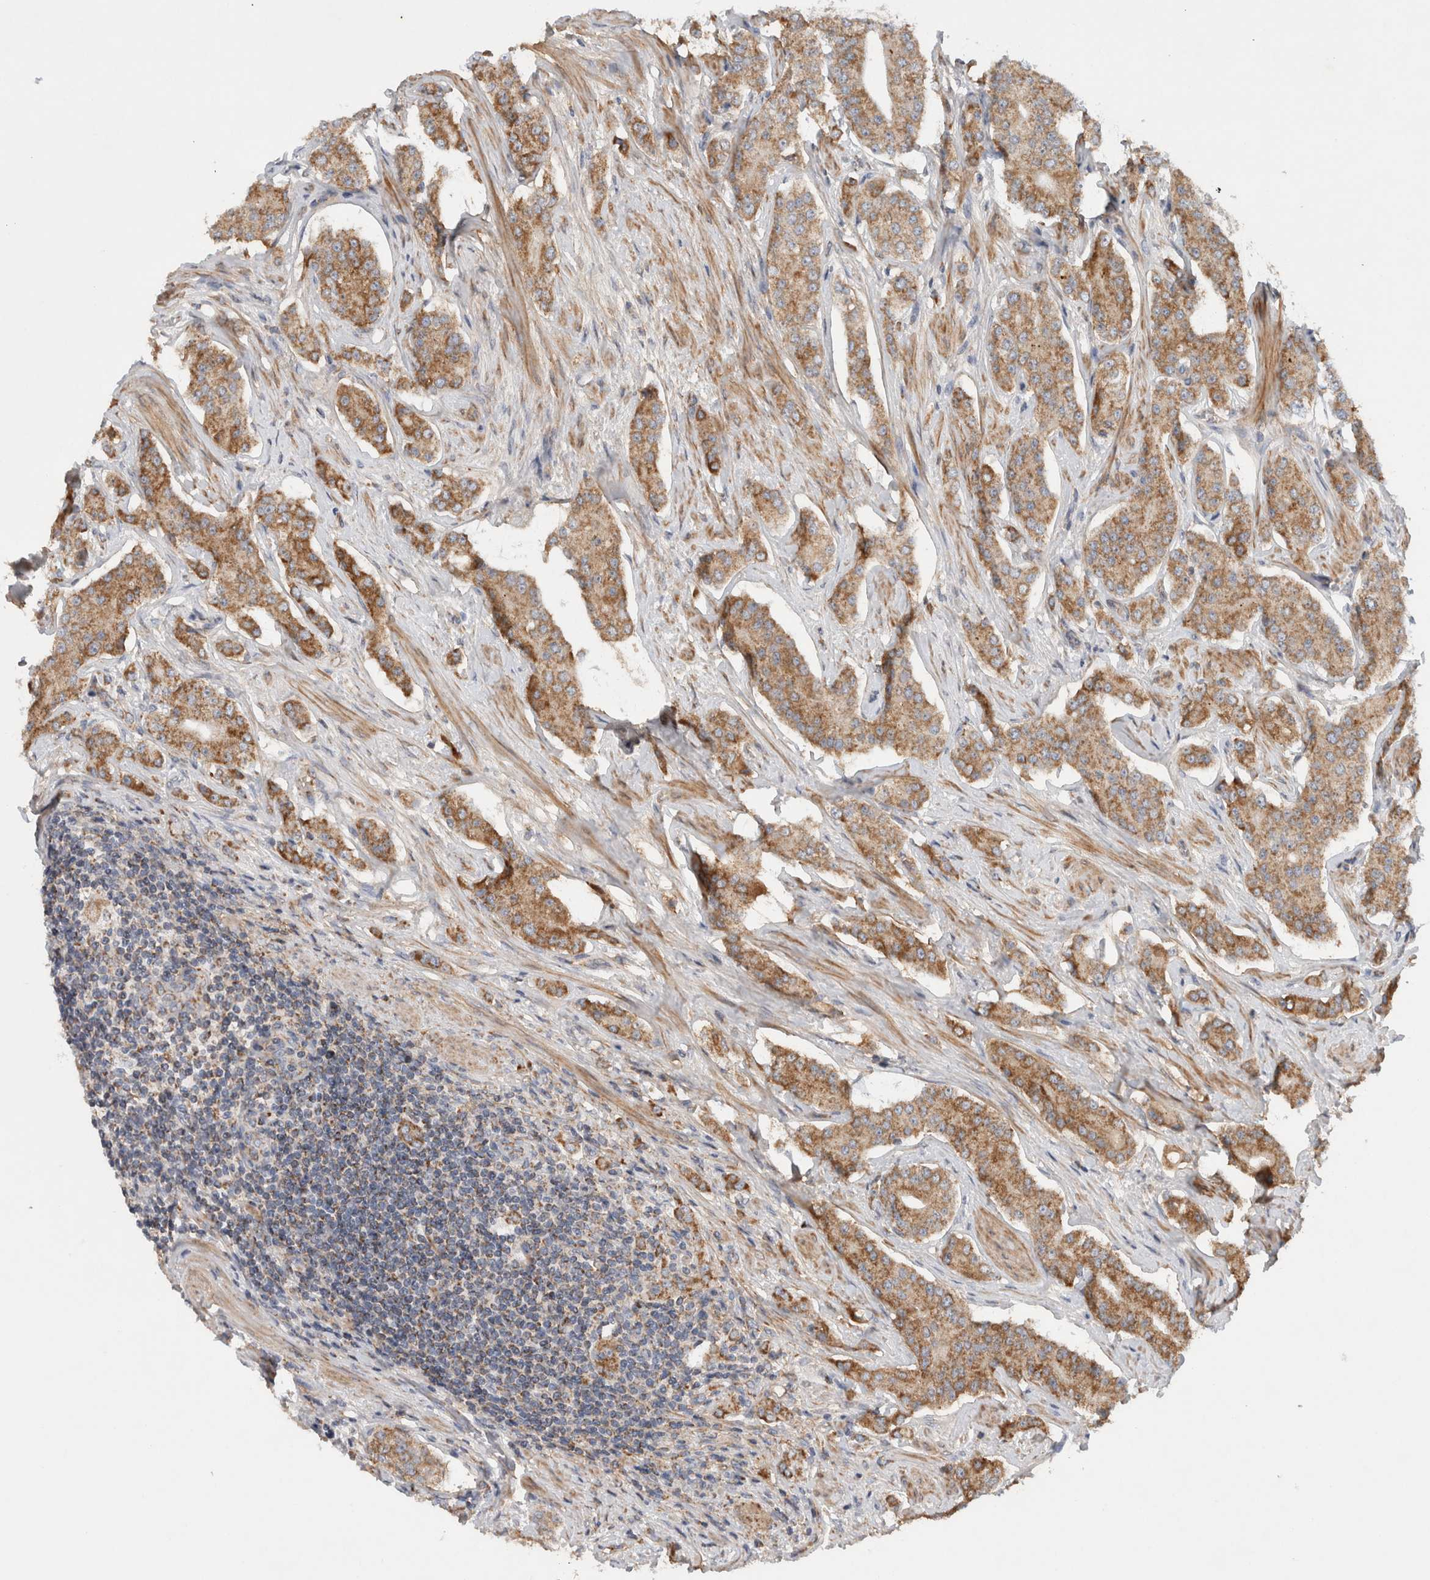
{"staining": {"intensity": "moderate", "quantity": ">75%", "location": "cytoplasmic/membranous"}, "tissue": "prostate cancer", "cell_type": "Tumor cells", "image_type": "cancer", "snomed": [{"axis": "morphology", "description": "Adenocarcinoma, High grade"}, {"axis": "topography", "description": "Prostate"}], "caption": "Prostate cancer (adenocarcinoma (high-grade)) stained with a brown dye demonstrates moderate cytoplasmic/membranous positive expression in about >75% of tumor cells.", "gene": "MRPS28", "patient": {"sex": "male", "age": 71}}